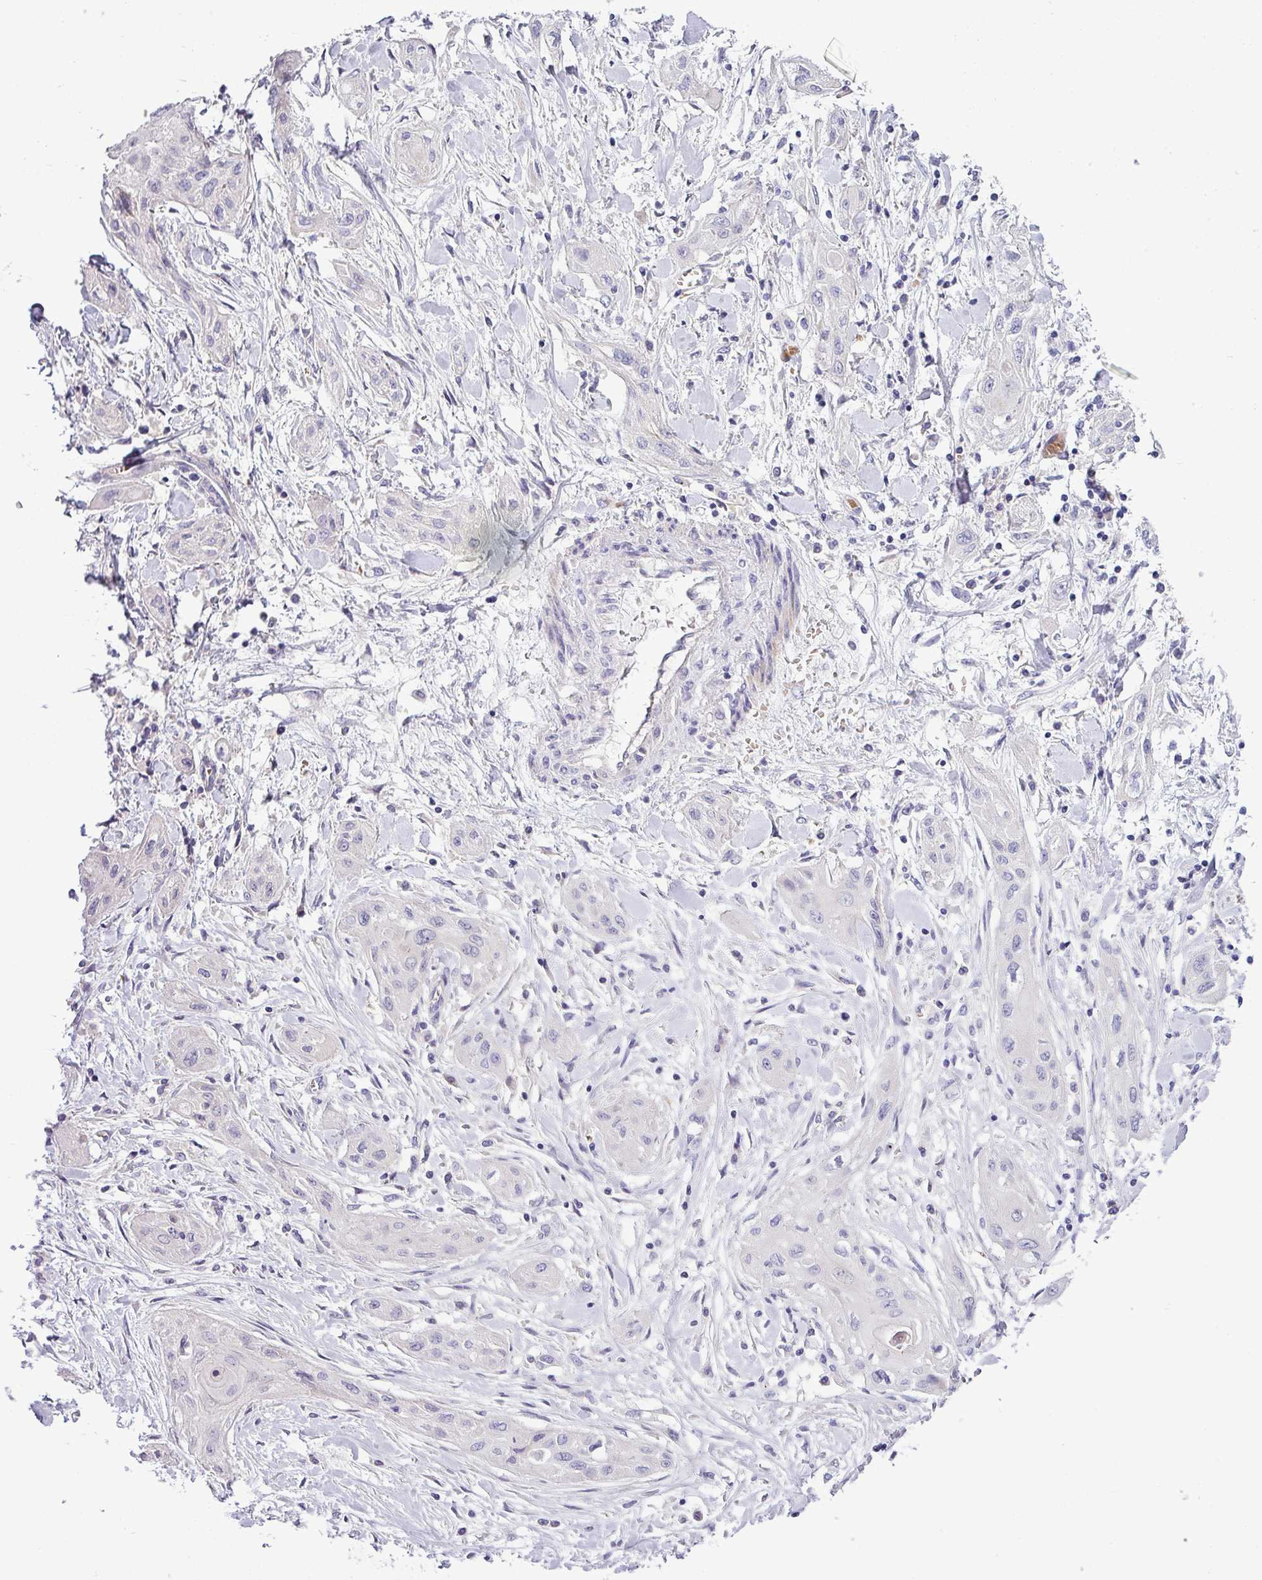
{"staining": {"intensity": "negative", "quantity": "none", "location": "none"}, "tissue": "lung cancer", "cell_type": "Tumor cells", "image_type": "cancer", "snomed": [{"axis": "morphology", "description": "Squamous cell carcinoma, NOS"}, {"axis": "topography", "description": "Lung"}], "caption": "The immunohistochemistry image has no significant staining in tumor cells of squamous cell carcinoma (lung) tissue.", "gene": "ACAP3", "patient": {"sex": "female", "age": 47}}